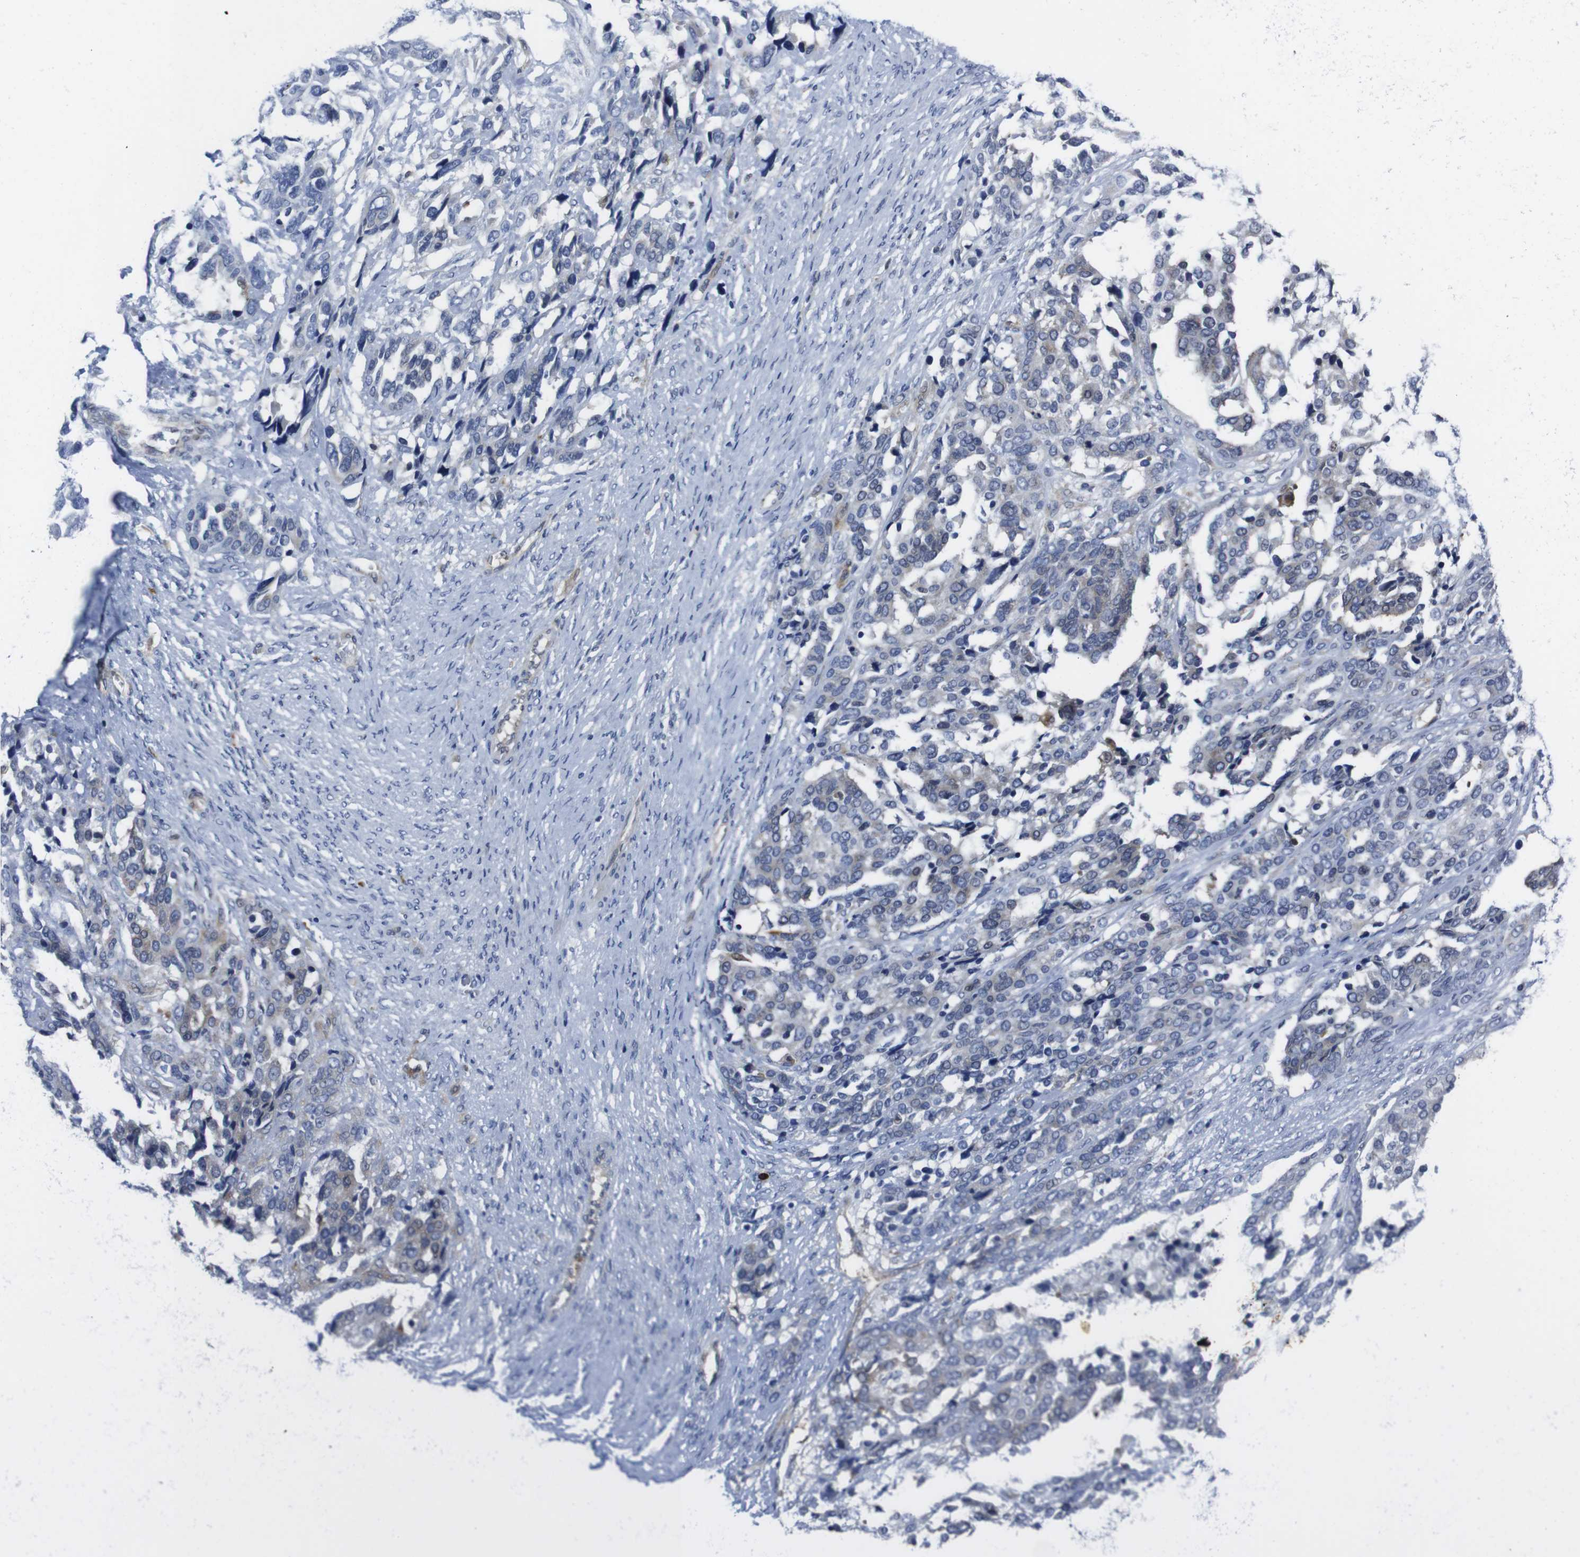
{"staining": {"intensity": "weak", "quantity": "<25%", "location": "cytoplasmic/membranous"}, "tissue": "ovarian cancer", "cell_type": "Tumor cells", "image_type": "cancer", "snomed": [{"axis": "morphology", "description": "Cystadenocarcinoma, serous, NOS"}, {"axis": "topography", "description": "Ovary"}], "caption": "Tumor cells show no significant staining in serous cystadenocarcinoma (ovarian). (Brightfield microscopy of DAB immunohistochemistry (IHC) at high magnification).", "gene": "EIF4A1", "patient": {"sex": "female", "age": 44}}